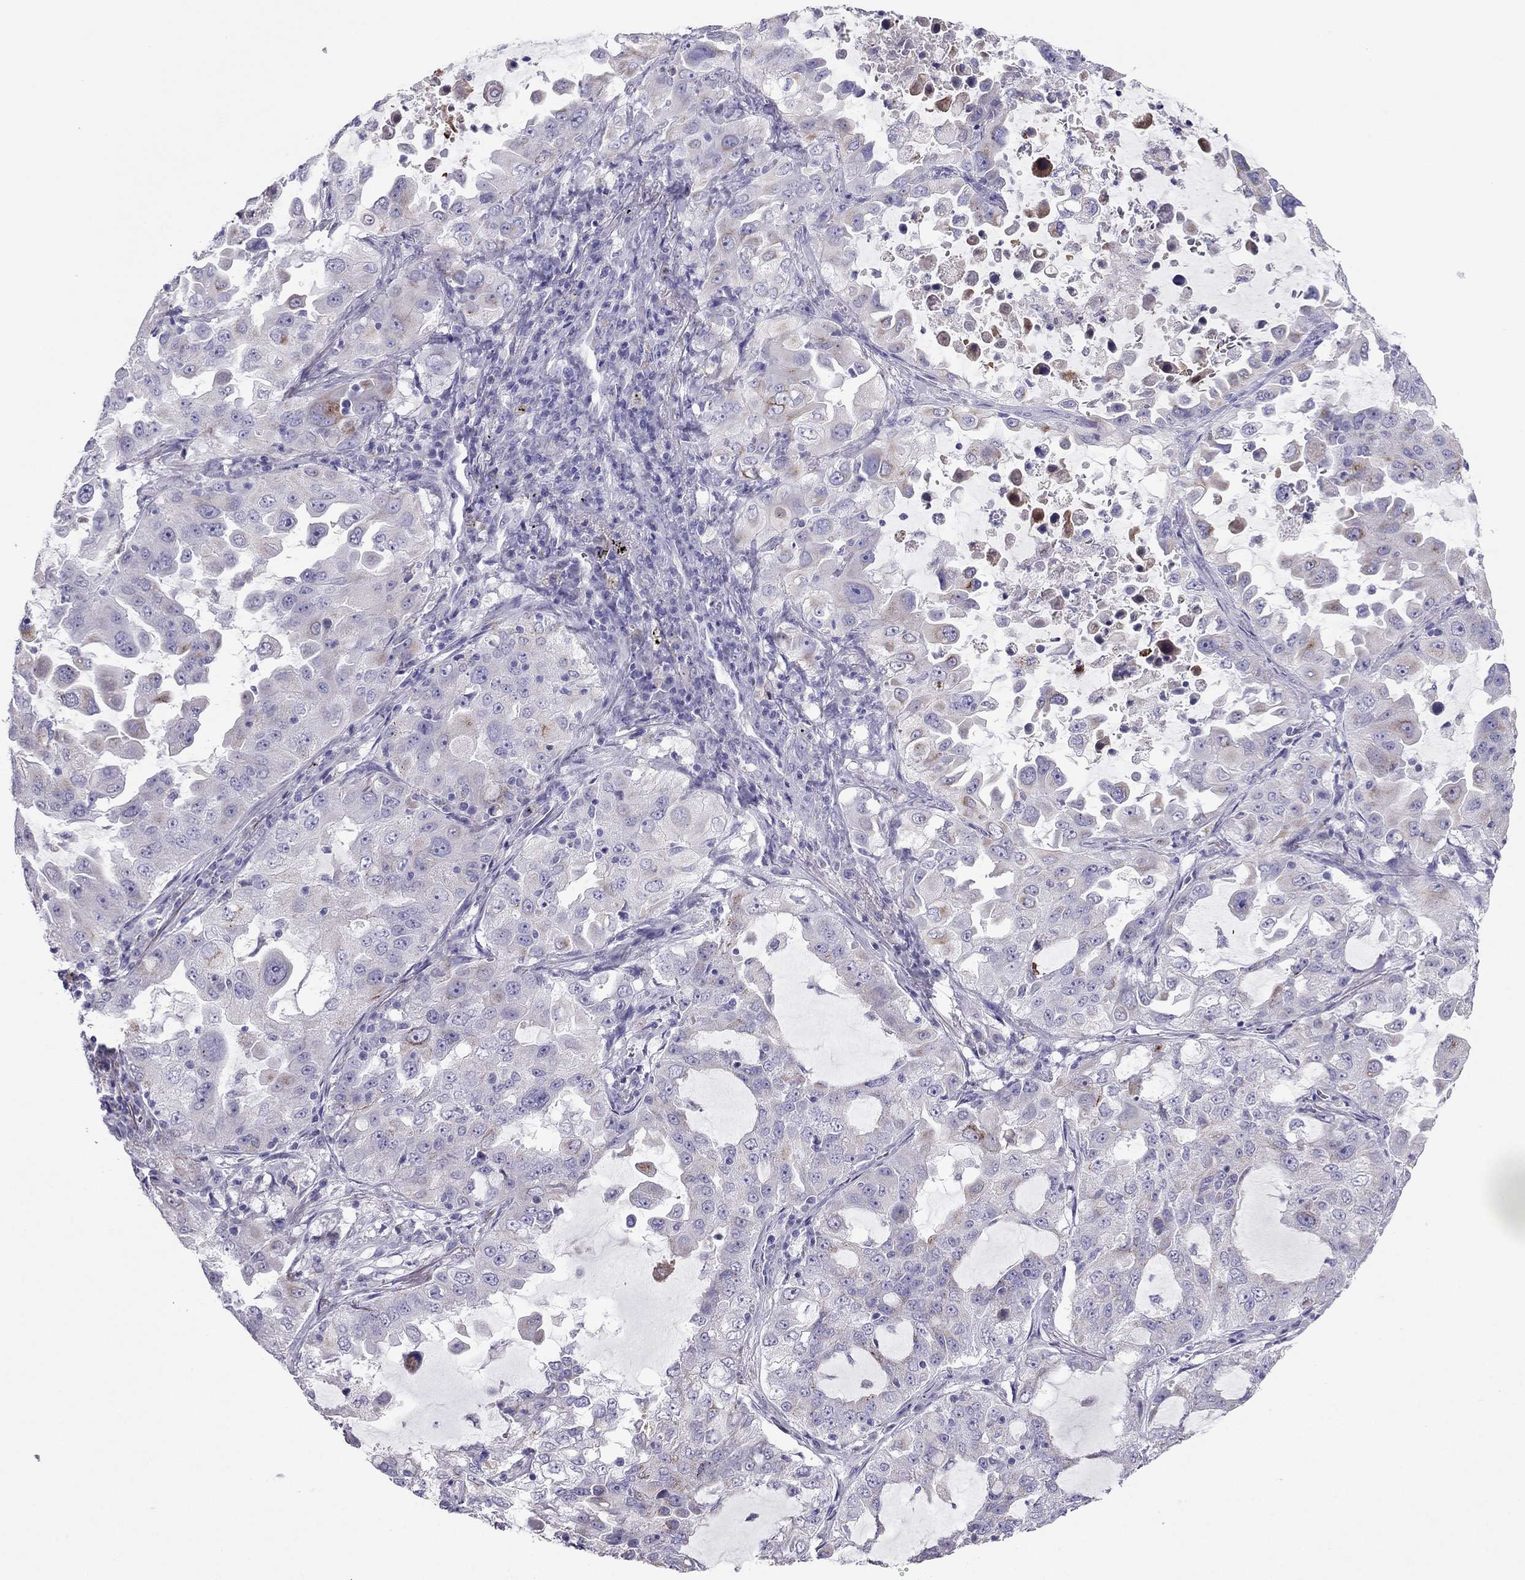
{"staining": {"intensity": "negative", "quantity": "none", "location": "none"}, "tissue": "lung cancer", "cell_type": "Tumor cells", "image_type": "cancer", "snomed": [{"axis": "morphology", "description": "Adenocarcinoma, NOS"}, {"axis": "topography", "description": "Lung"}], "caption": "The image reveals no staining of tumor cells in lung cancer (adenocarcinoma).", "gene": "MAEL", "patient": {"sex": "female", "age": 61}}